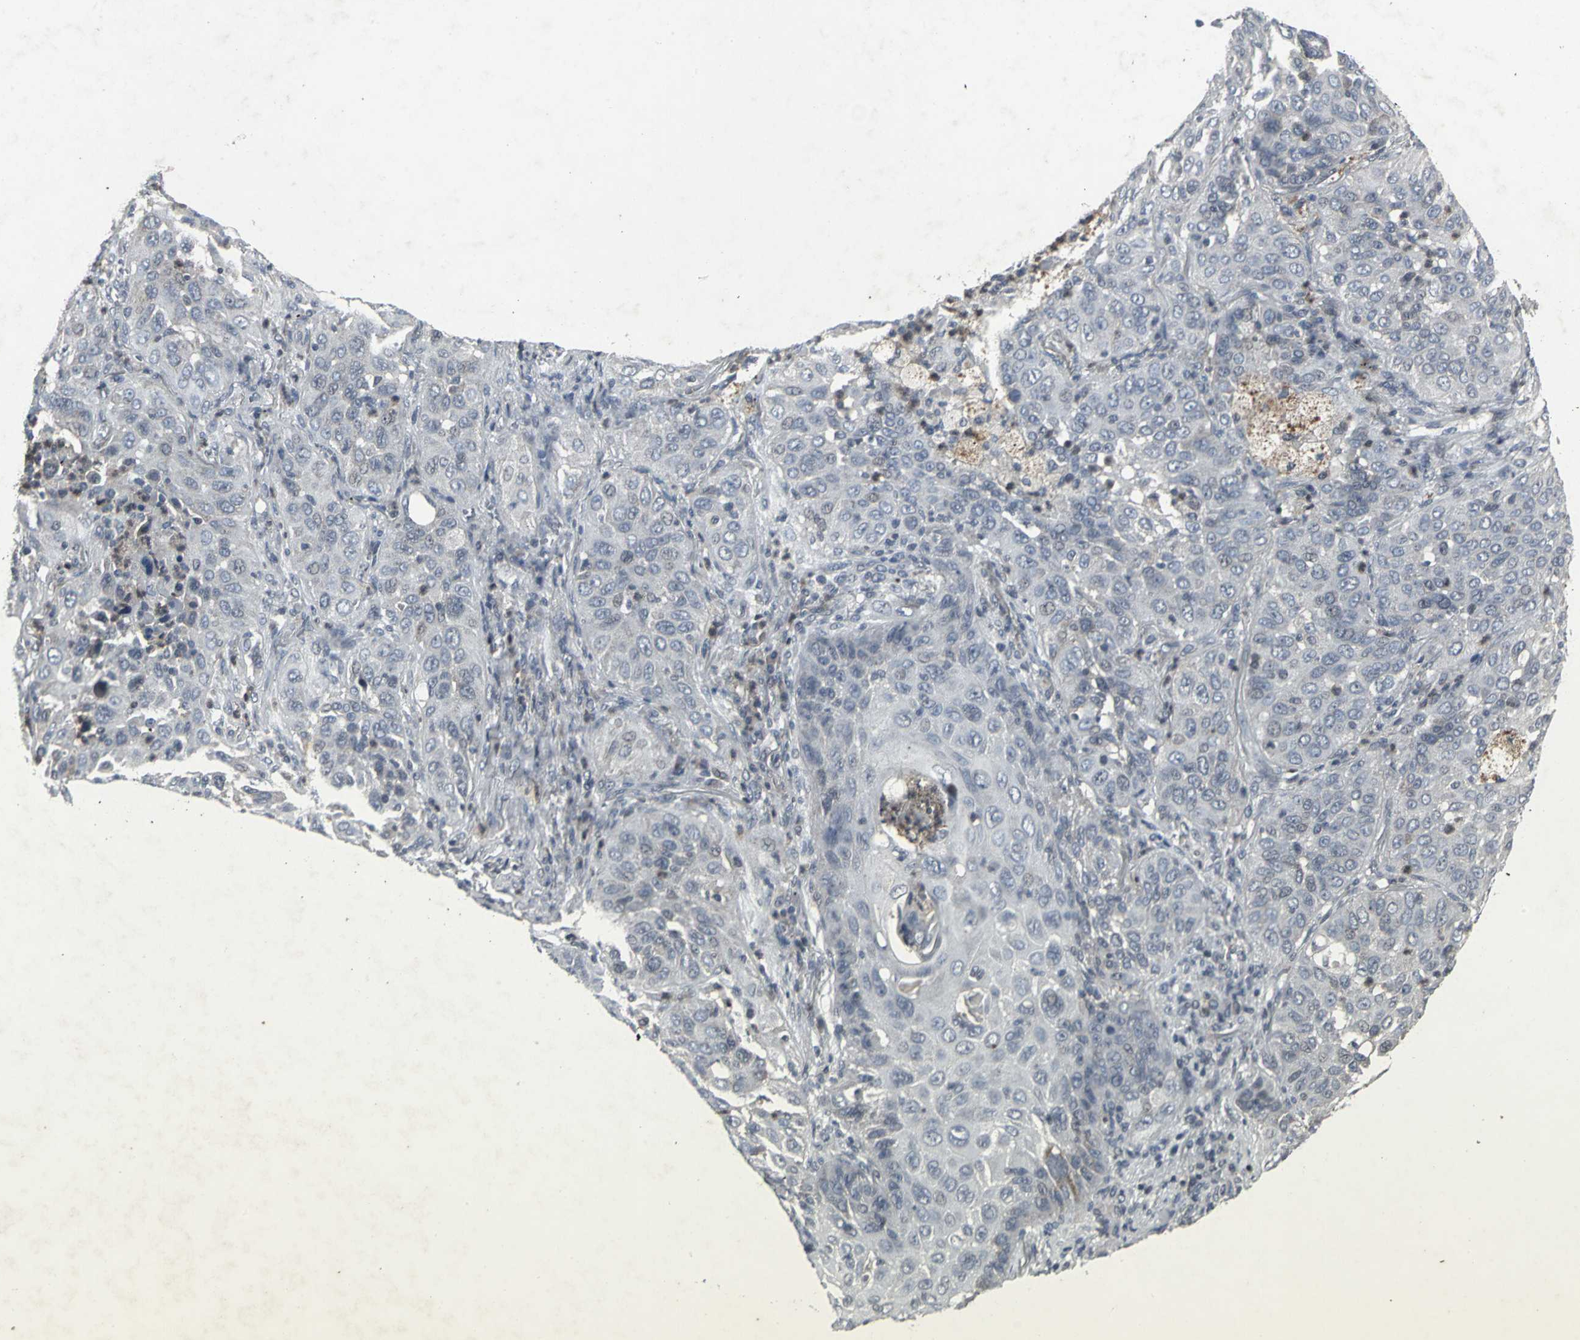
{"staining": {"intensity": "negative", "quantity": "none", "location": "none"}, "tissue": "lung cancer", "cell_type": "Tumor cells", "image_type": "cancer", "snomed": [{"axis": "morphology", "description": "Squamous cell carcinoma, NOS"}, {"axis": "topography", "description": "Lung"}], "caption": "Lung cancer was stained to show a protein in brown. There is no significant positivity in tumor cells.", "gene": "BMP4", "patient": {"sex": "female", "age": 67}}